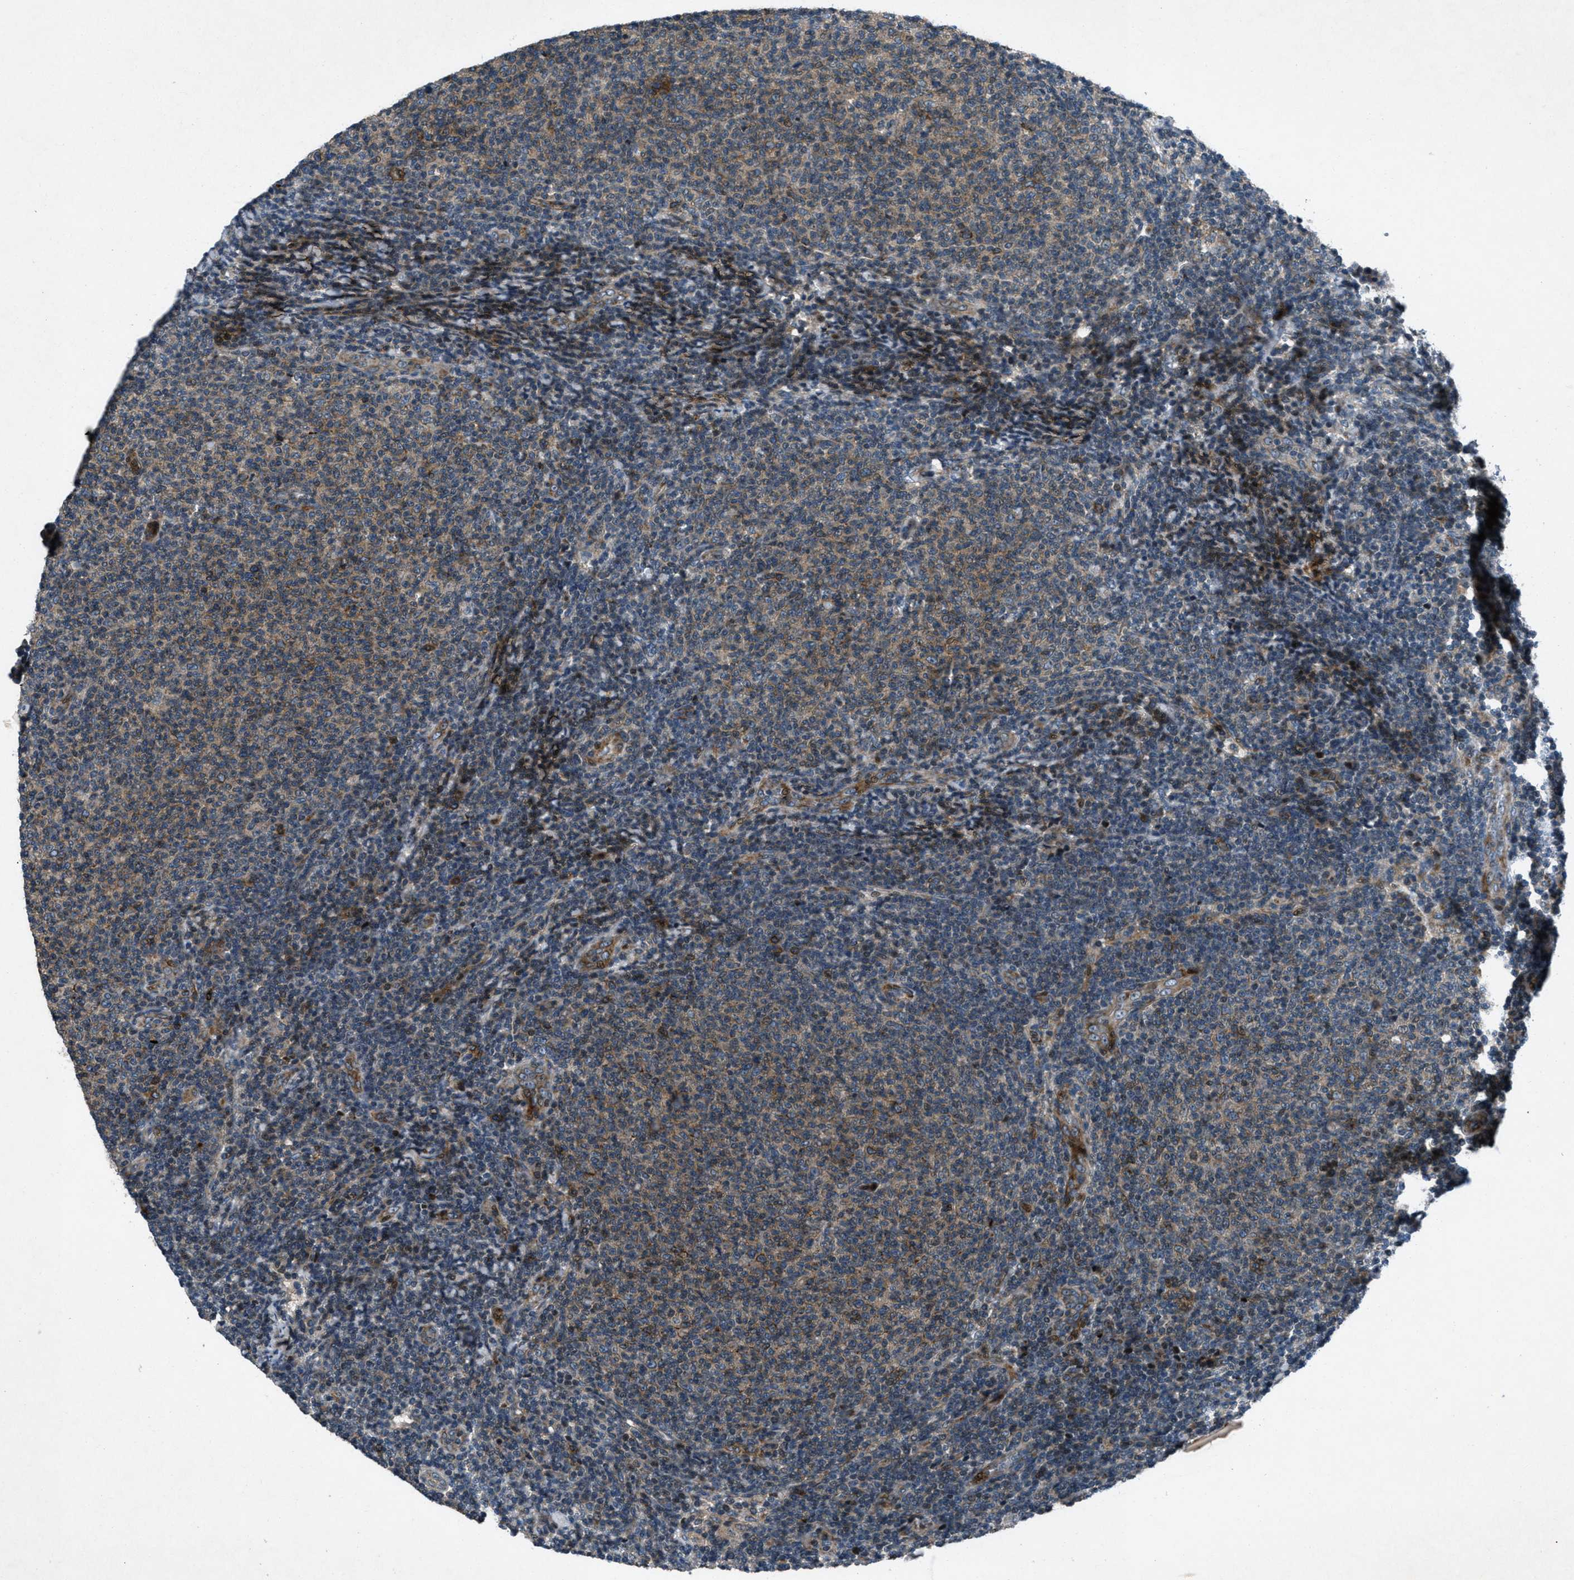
{"staining": {"intensity": "moderate", "quantity": "25%-75%", "location": "cytoplasmic/membranous"}, "tissue": "lymphoma", "cell_type": "Tumor cells", "image_type": "cancer", "snomed": [{"axis": "morphology", "description": "Malignant lymphoma, non-Hodgkin's type, Low grade"}, {"axis": "topography", "description": "Lymph node"}], "caption": "This image demonstrates immunohistochemistry (IHC) staining of human low-grade malignant lymphoma, non-Hodgkin's type, with medium moderate cytoplasmic/membranous staining in approximately 25%-75% of tumor cells.", "gene": "CLEC2D", "patient": {"sex": "male", "age": 66}}